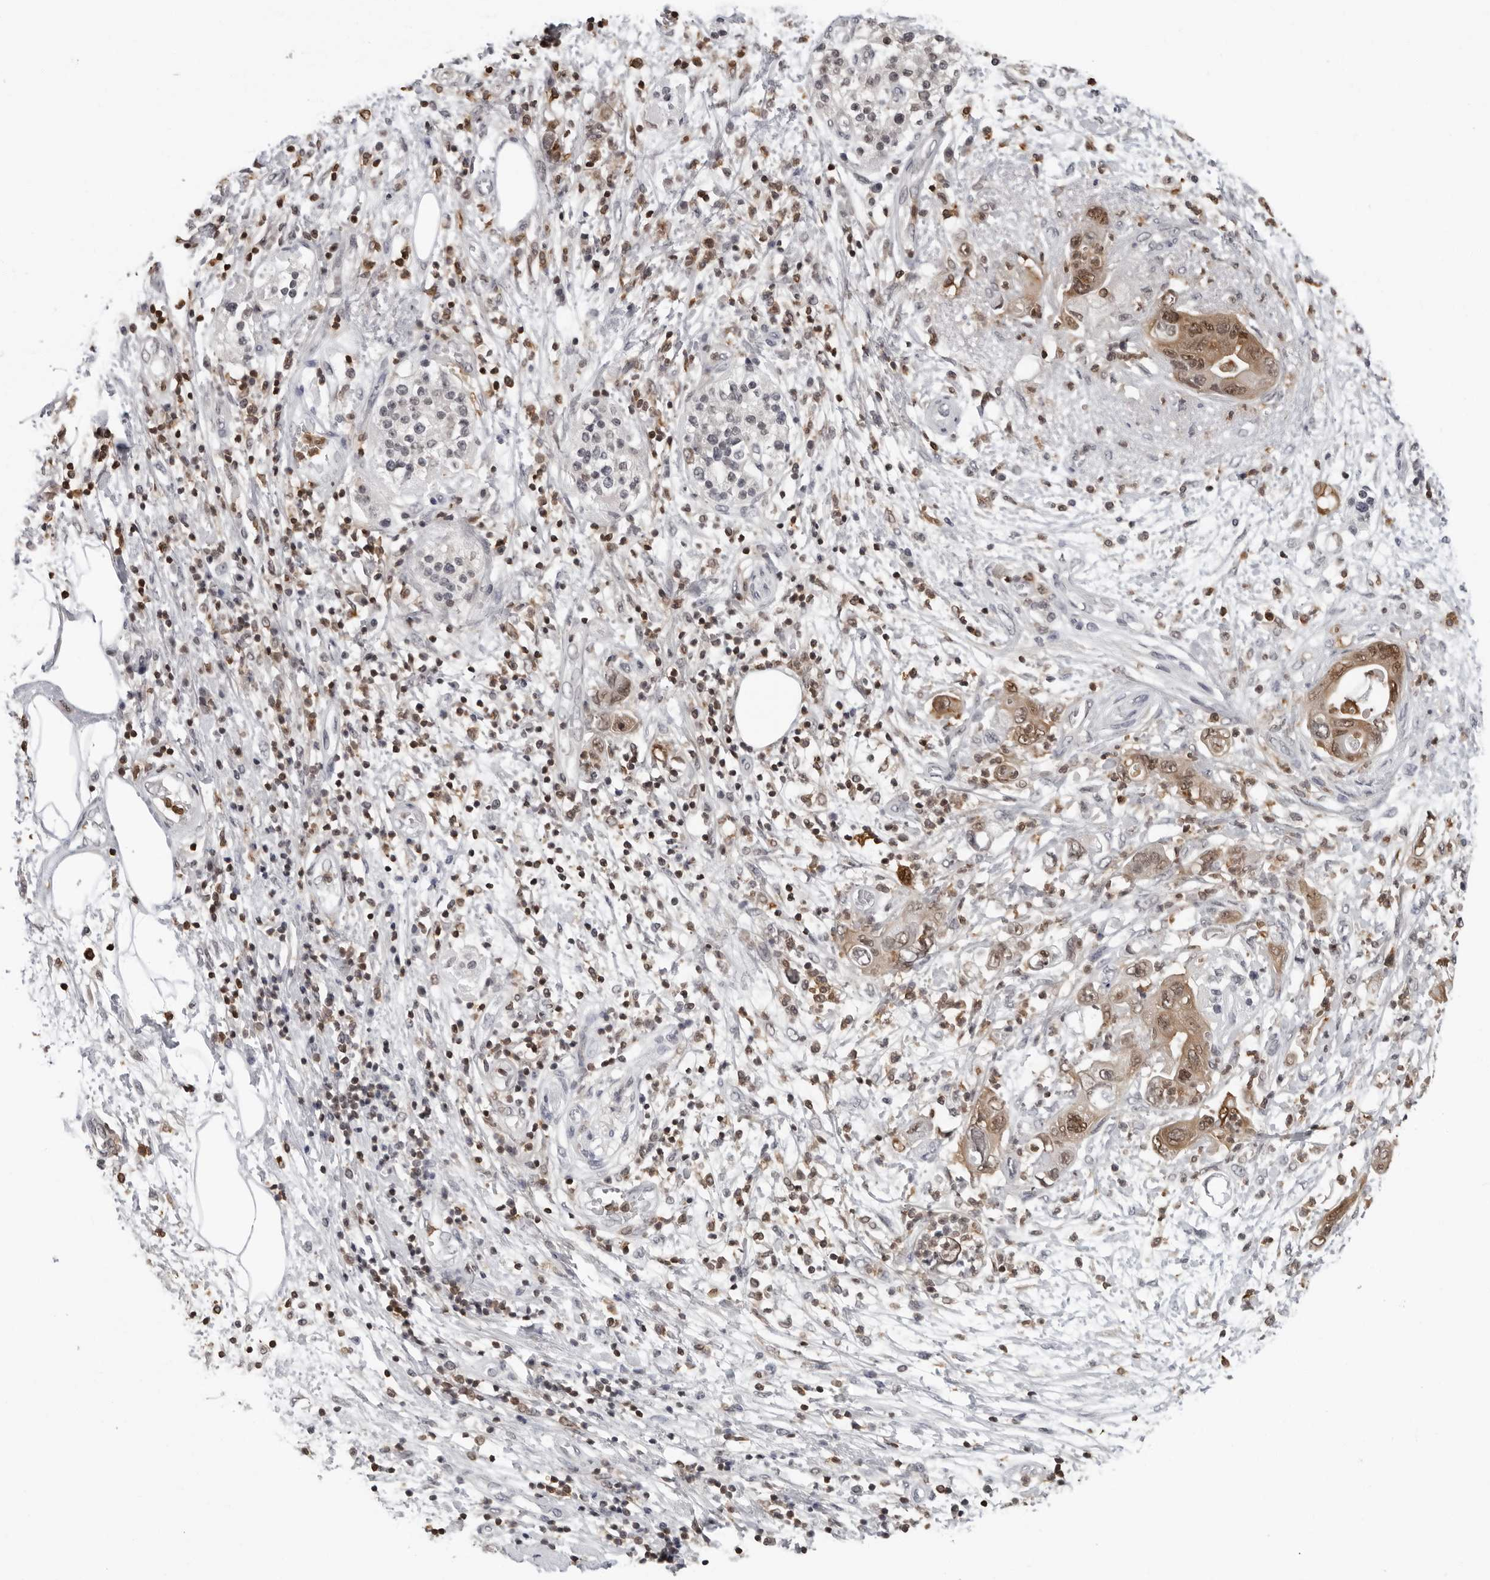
{"staining": {"intensity": "moderate", "quantity": ">75%", "location": "cytoplasmic/membranous,nuclear"}, "tissue": "pancreatic cancer", "cell_type": "Tumor cells", "image_type": "cancer", "snomed": [{"axis": "morphology", "description": "Adenocarcinoma, NOS"}, {"axis": "topography", "description": "Pancreas"}], "caption": "There is medium levels of moderate cytoplasmic/membranous and nuclear expression in tumor cells of pancreatic adenocarcinoma, as demonstrated by immunohistochemical staining (brown color).", "gene": "HSPH1", "patient": {"sex": "female", "age": 73}}